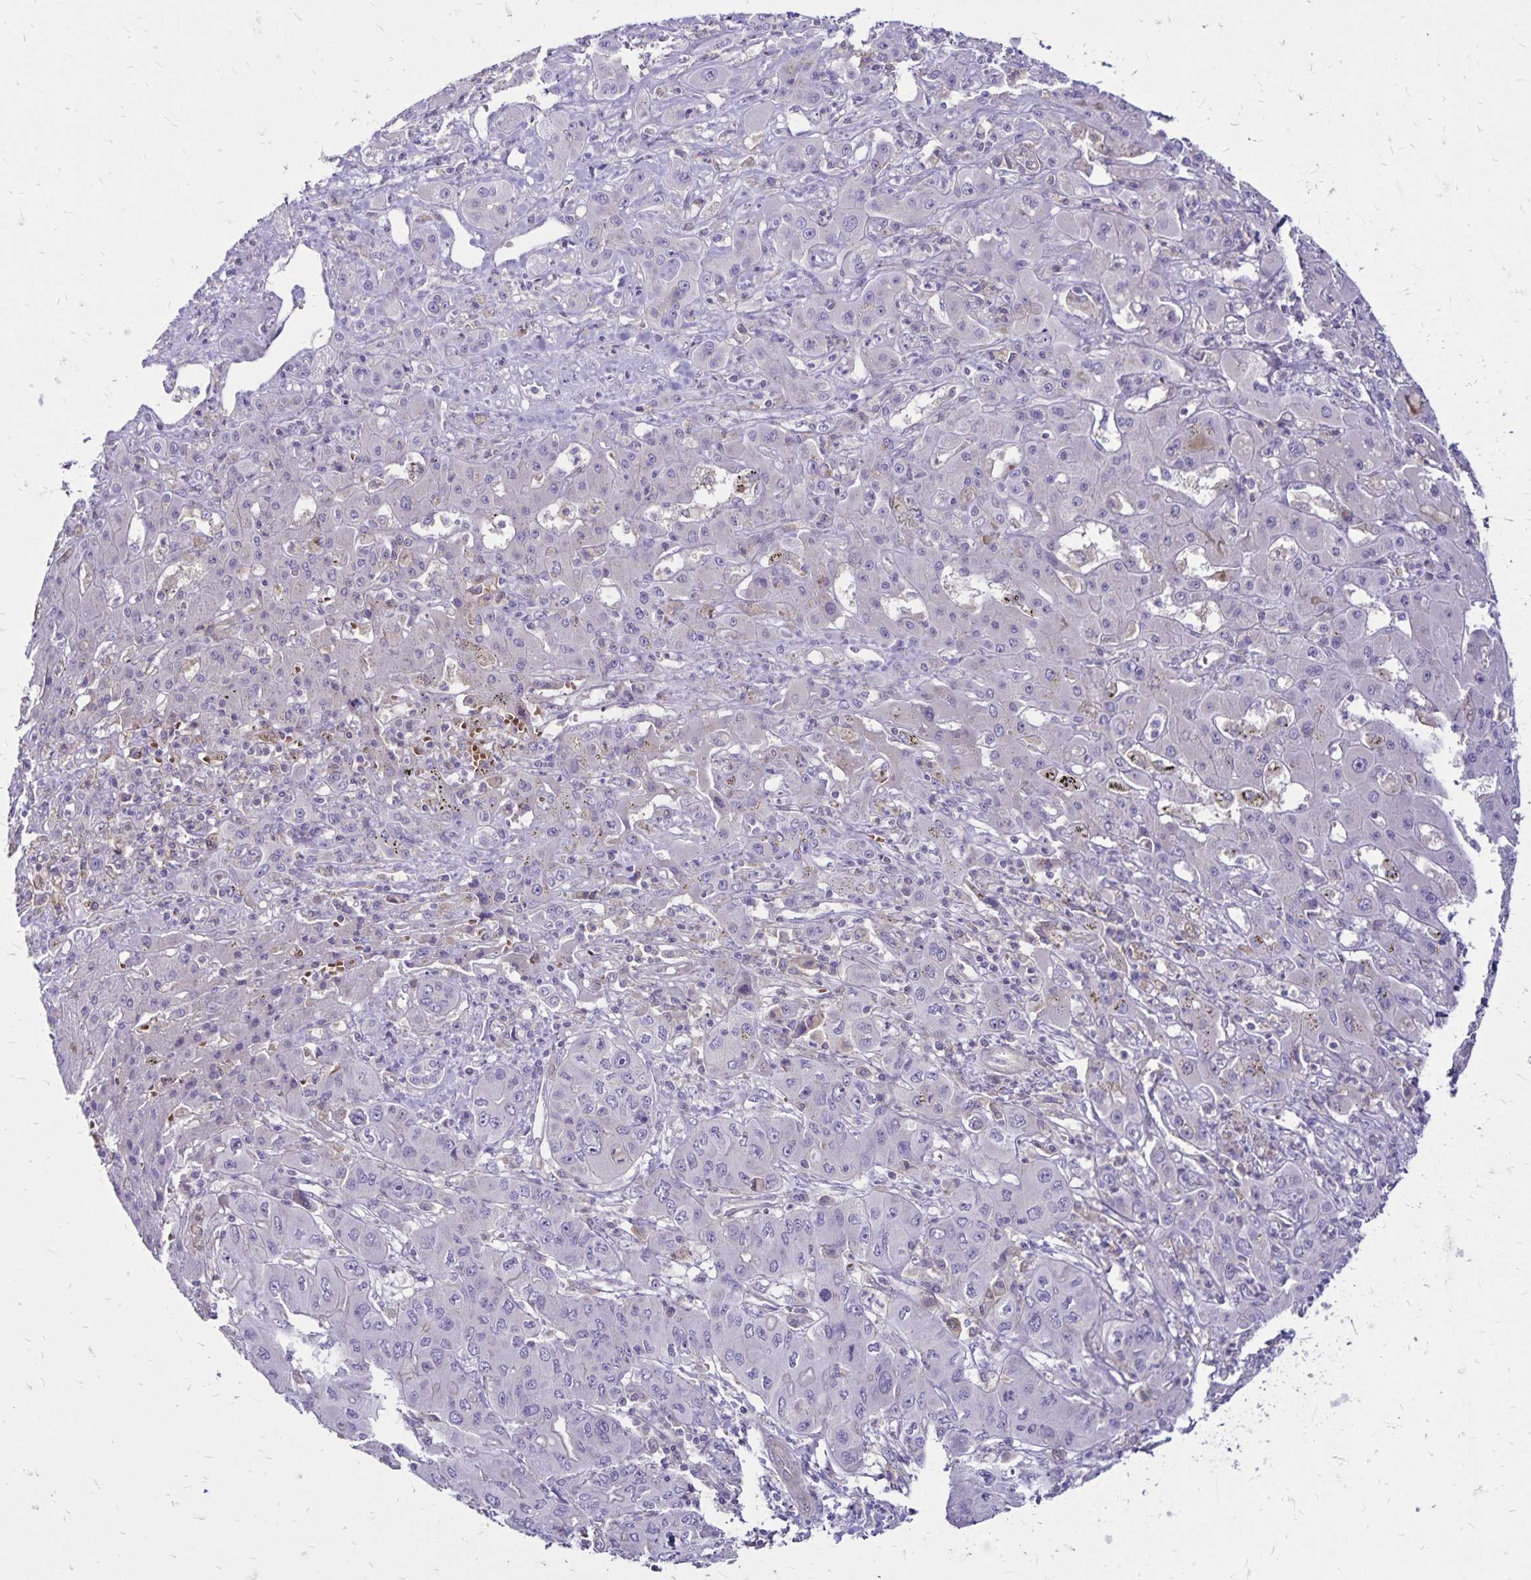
{"staining": {"intensity": "negative", "quantity": "none", "location": "none"}, "tissue": "liver cancer", "cell_type": "Tumor cells", "image_type": "cancer", "snomed": [{"axis": "morphology", "description": "Cholangiocarcinoma"}, {"axis": "topography", "description": "Liver"}], "caption": "IHC photomicrograph of neoplastic tissue: human liver cholangiocarcinoma stained with DAB (3,3'-diaminobenzidine) demonstrates no significant protein positivity in tumor cells. (Brightfield microscopy of DAB IHC at high magnification).", "gene": "FSD1", "patient": {"sex": "male", "age": 67}}